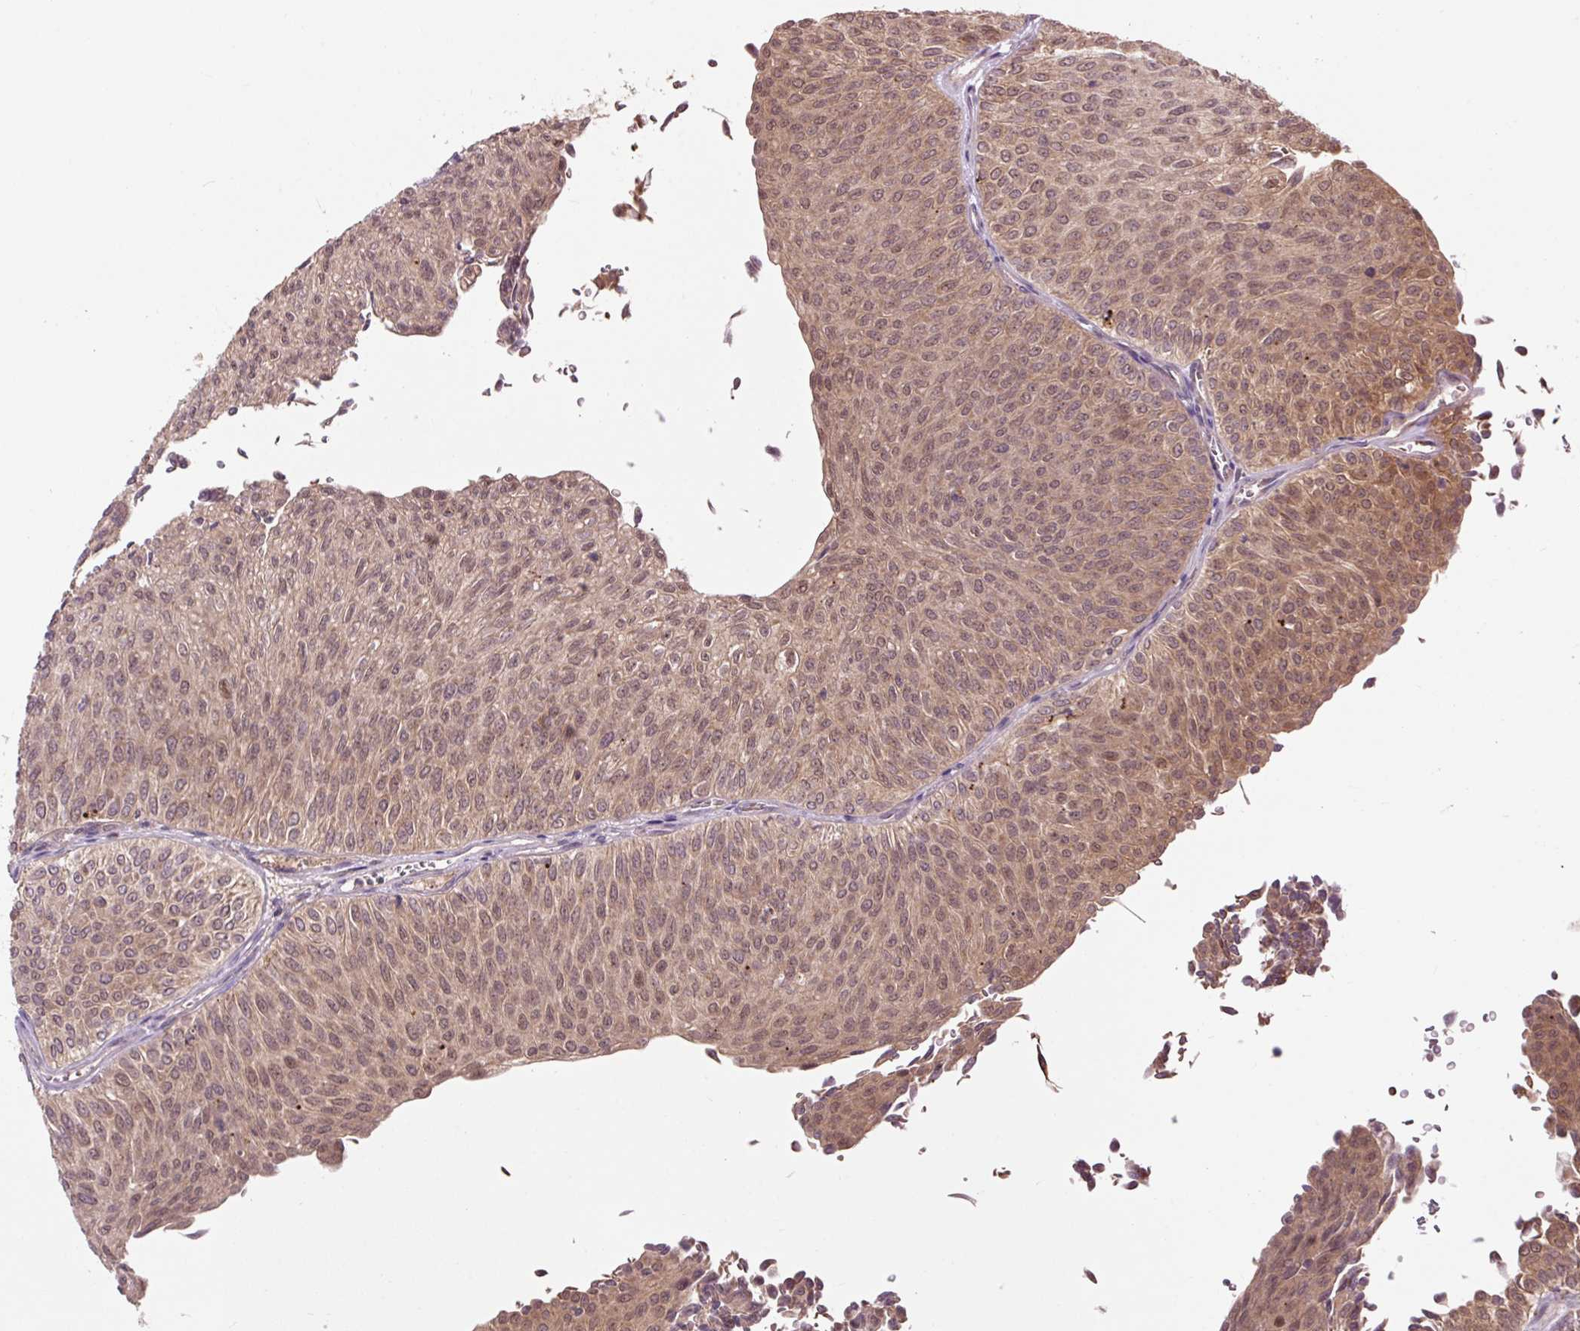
{"staining": {"intensity": "moderate", "quantity": ">75%", "location": "cytoplasmic/membranous,nuclear"}, "tissue": "urothelial cancer", "cell_type": "Tumor cells", "image_type": "cancer", "snomed": [{"axis": "morphology", "description": "Urothelial carcinoma, Low grade"}, {"axis": "topography", "description": "Urinary bladder"}], "caption": "Immunohistochemical staining of human urothelial cancer displays moderate cytoplasmic/membranous and nuclear protein positivity in about >75% of tumor cells.", "gene": "MMS19", "patient": {"sex": "male", "age": 78}}